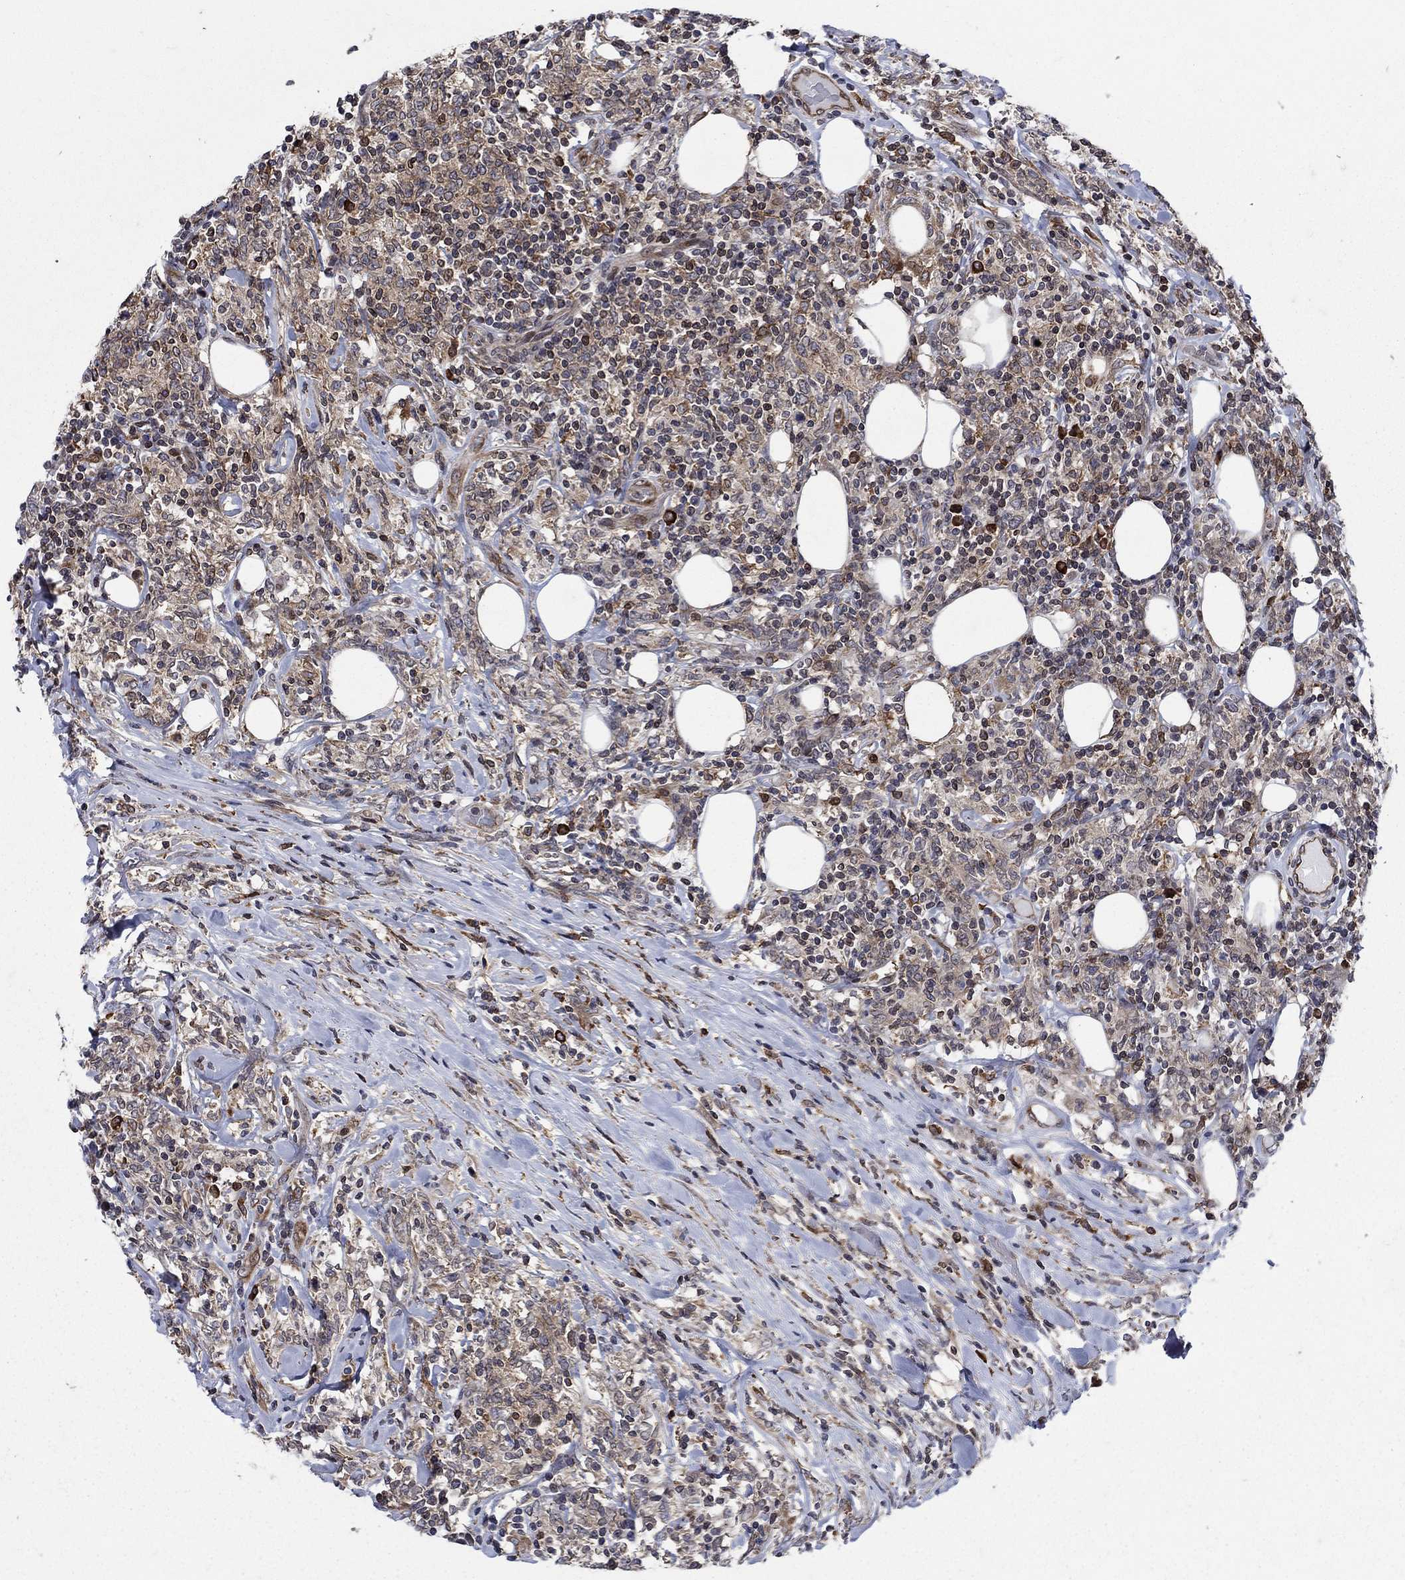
{"staining": {"intensity": "strong", "quantity": "<25%", "location": "cytoplasmic/membranous"}, "tissue": "lymphoma", "cell_type": "Tumor cells", "image_type": "cancer", "snomed": [{"axis": "morphology", "description": "Malignant lymphoma, non-Hodgkin's type, High grade"}, {"axis": "topography", "description": "Lymph node"}], "caption": "Tumor cells display medium levels of strong cytoplasmic/membranous staining in about <25% of cells in human malignant lymphoma, non-Hodgkin's type (high-grade).", "gene": "DHRS7", "patient": {"sex": "female", "age": 84}}